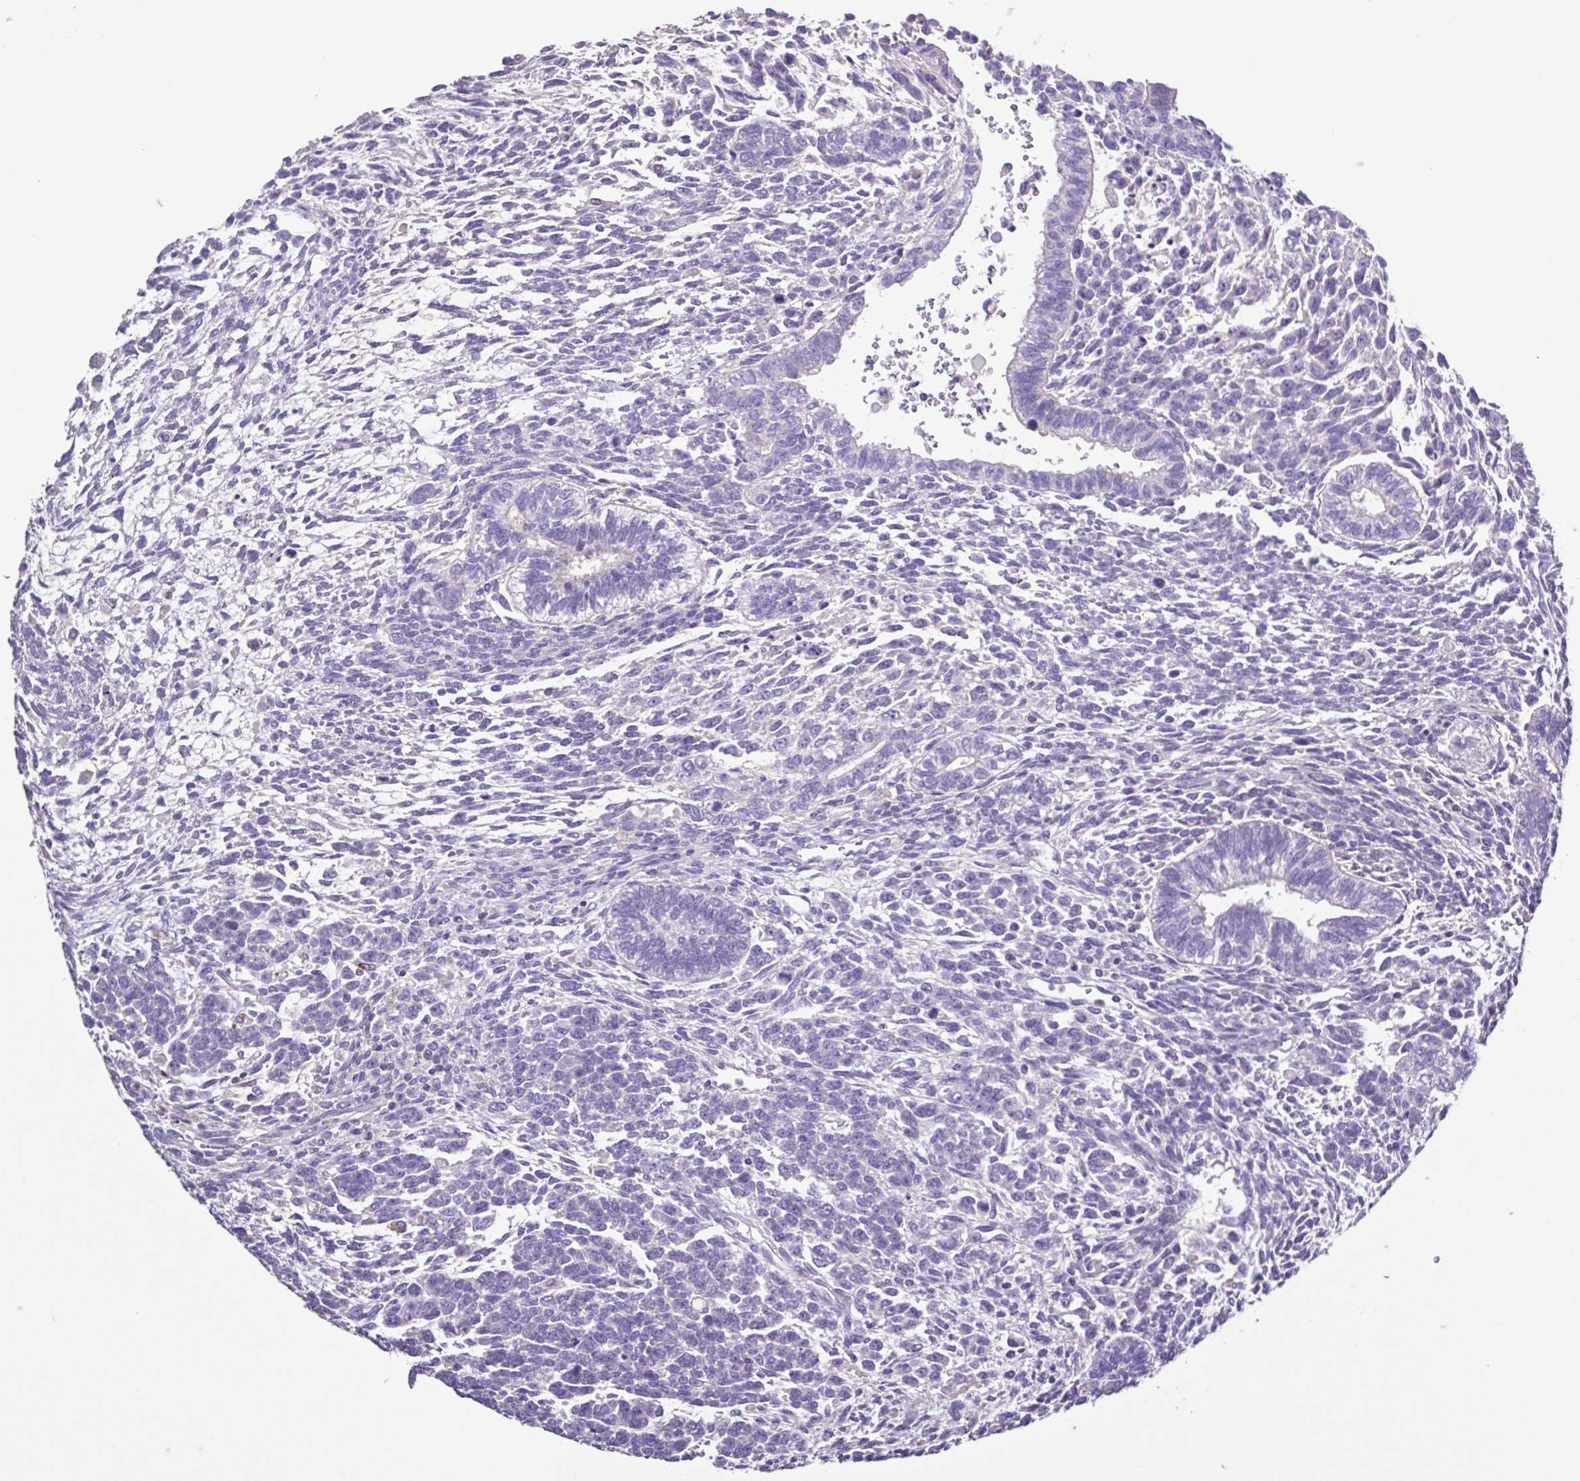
{"staining": {"intensity": "negative", "quantity": "none", "location": "none"}, "tissue": "testis cancer", "cell_type": "Tumor cells", "image_type": "cancer", "snomed": [{"axis": "morphology", "description": "Carcinoma, Embryonal, NOS"}, {"axis": "topography", "description": "Testis"}], "caption": "High power microscopy photomicrograph of an immunohistochemistry image of testis cancer (embryonal carcinoma), revealing no significant staining in tumor cells. (DAB (3,3'-diaminobenzidine) immunohistochemistry (IHC) with hematoxylin counter stain).", "gene": "PLA2G4E", "patient": {"sex": "male", "age": 23}}